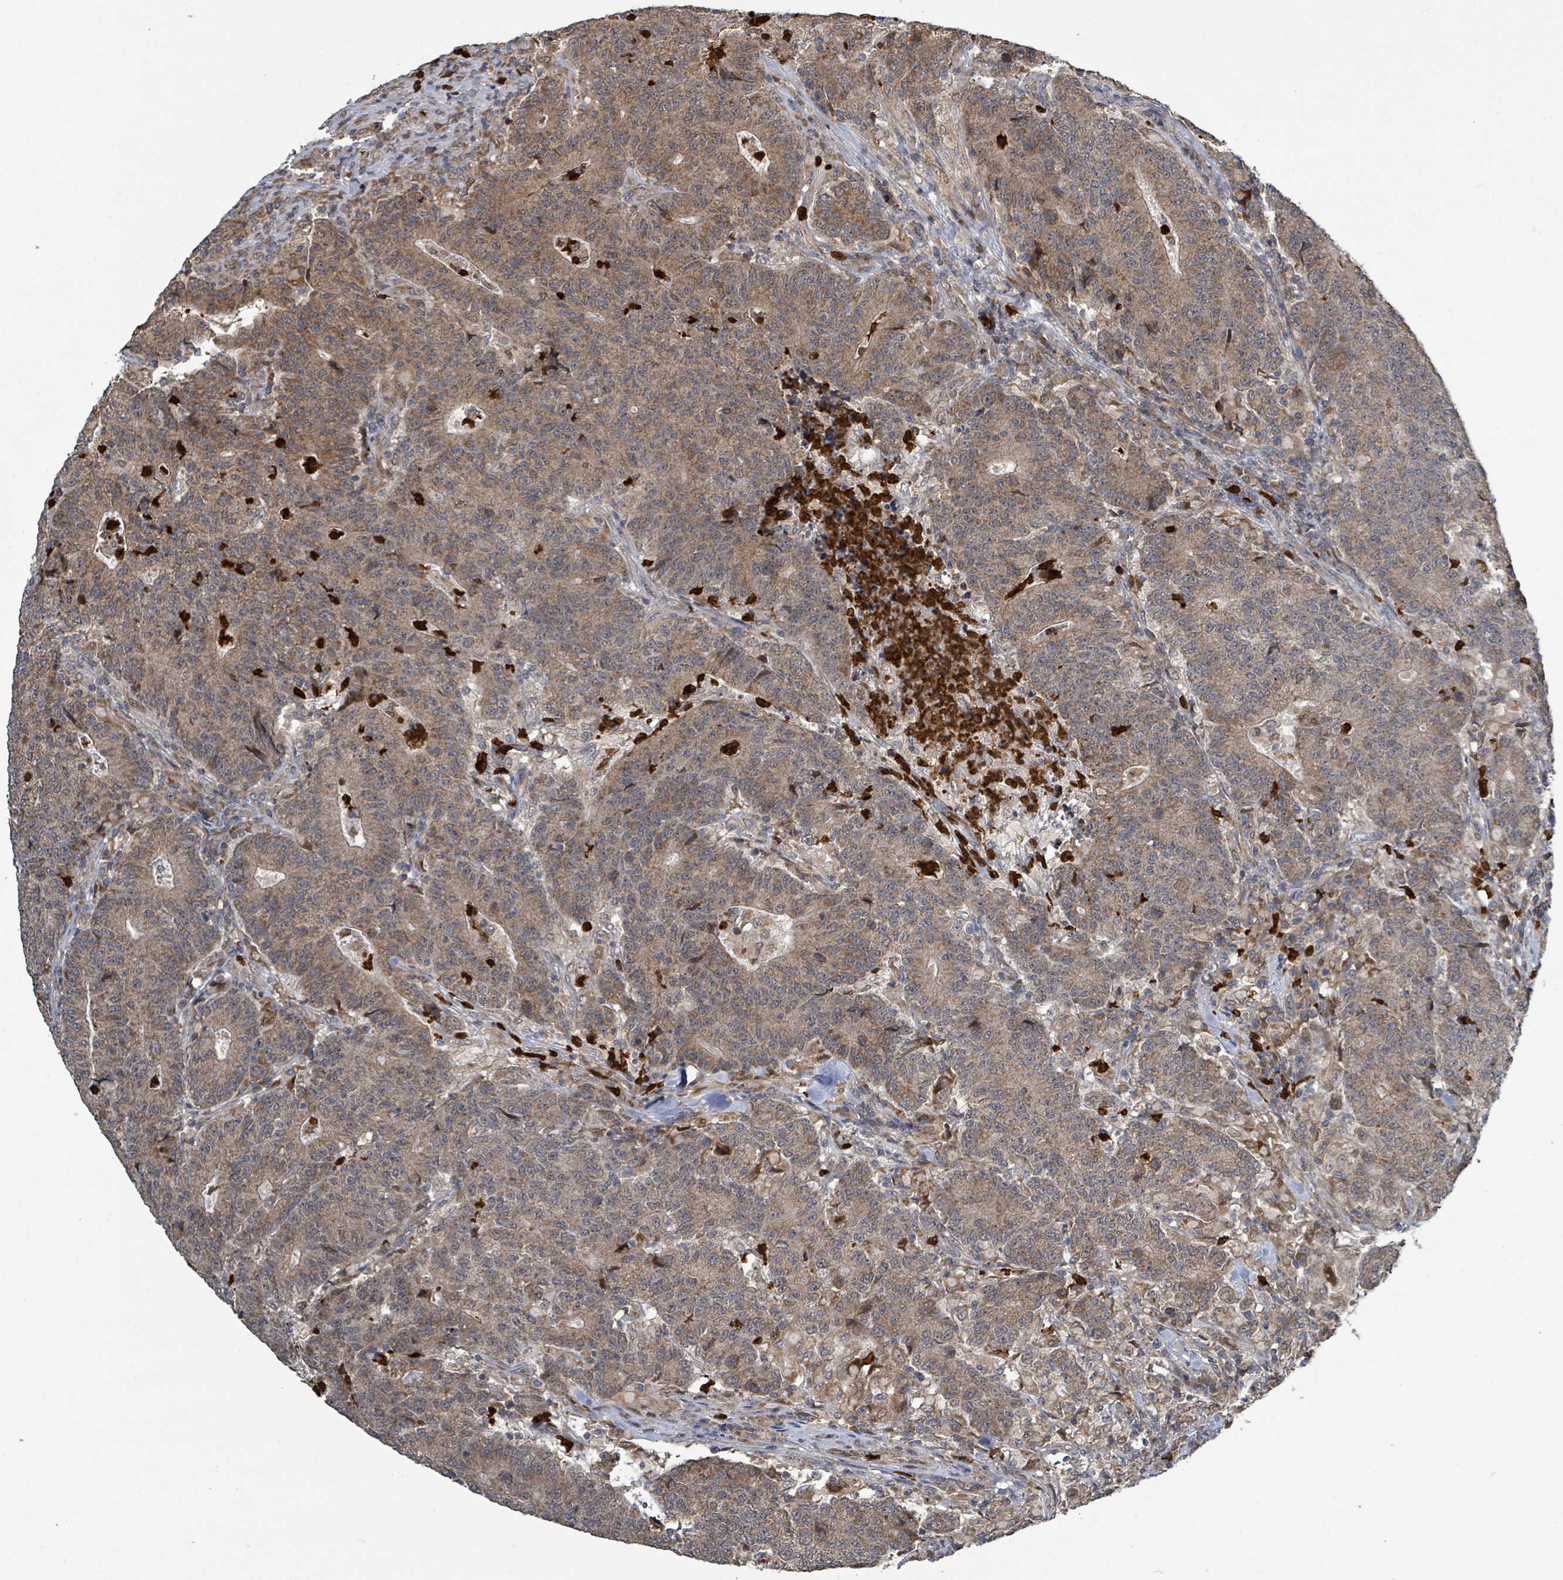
{"staining": {"intensity": "moderate", "quantity": ">75%", "location": "cytoplasmic/membranous"}, "tissue": "colorectal cancer", "cell_type": "Tumor cells", "image_type": "cancer", "snomed": [{"axis": "morphology", "description": "Adenocarcinoma, NOS"}, {"axis": "topography", "description": "Colon"}], "caption": "DAB immunohistochemical staining of colorectal cancer (adenocarcinoma) shows moderate cytoplasmic/membranous protein staining in about >75% of tumor cells.", "gene": "COQ6", "patient": {"sex": "female", "age": 75}}